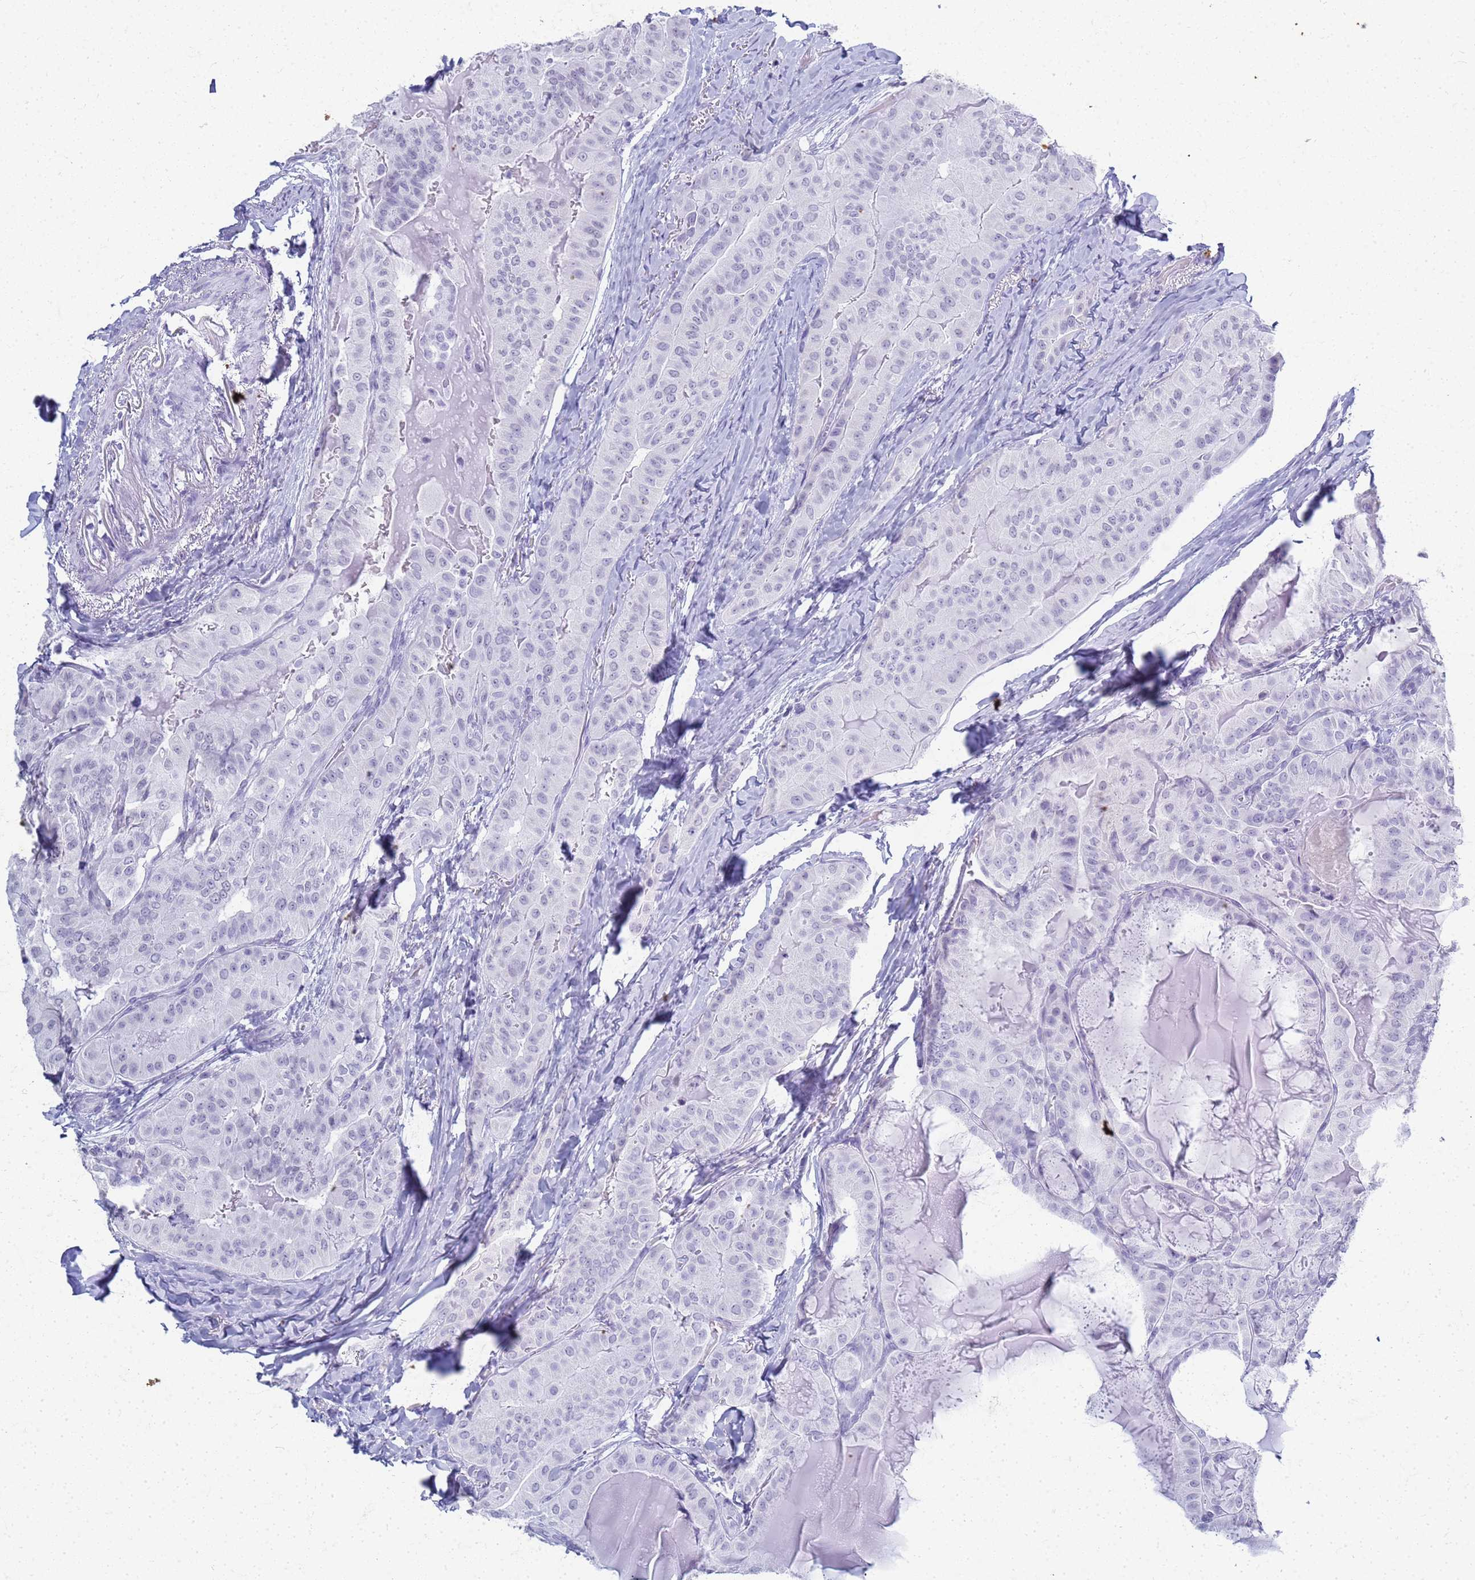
{"staining": {"intensity": "negative", "quantity": "none", "location": "none"}, "tissue": "thyroid cancer", "cell_type": "Tumor cells", "image_type": "cancer", "snomed": [{"axis": "morphology", "description": "Papillary adenocarcinoma, NOS"}, {"axis": "topography", "description": "Thyroid gland"}], "caption": "DAB immunohistochemical staining of human thyroid cancer demonstrates no significant staining in tumor cells.", "gene": "SLC7A9", "patient": {"sex": "female", "age": 68}}